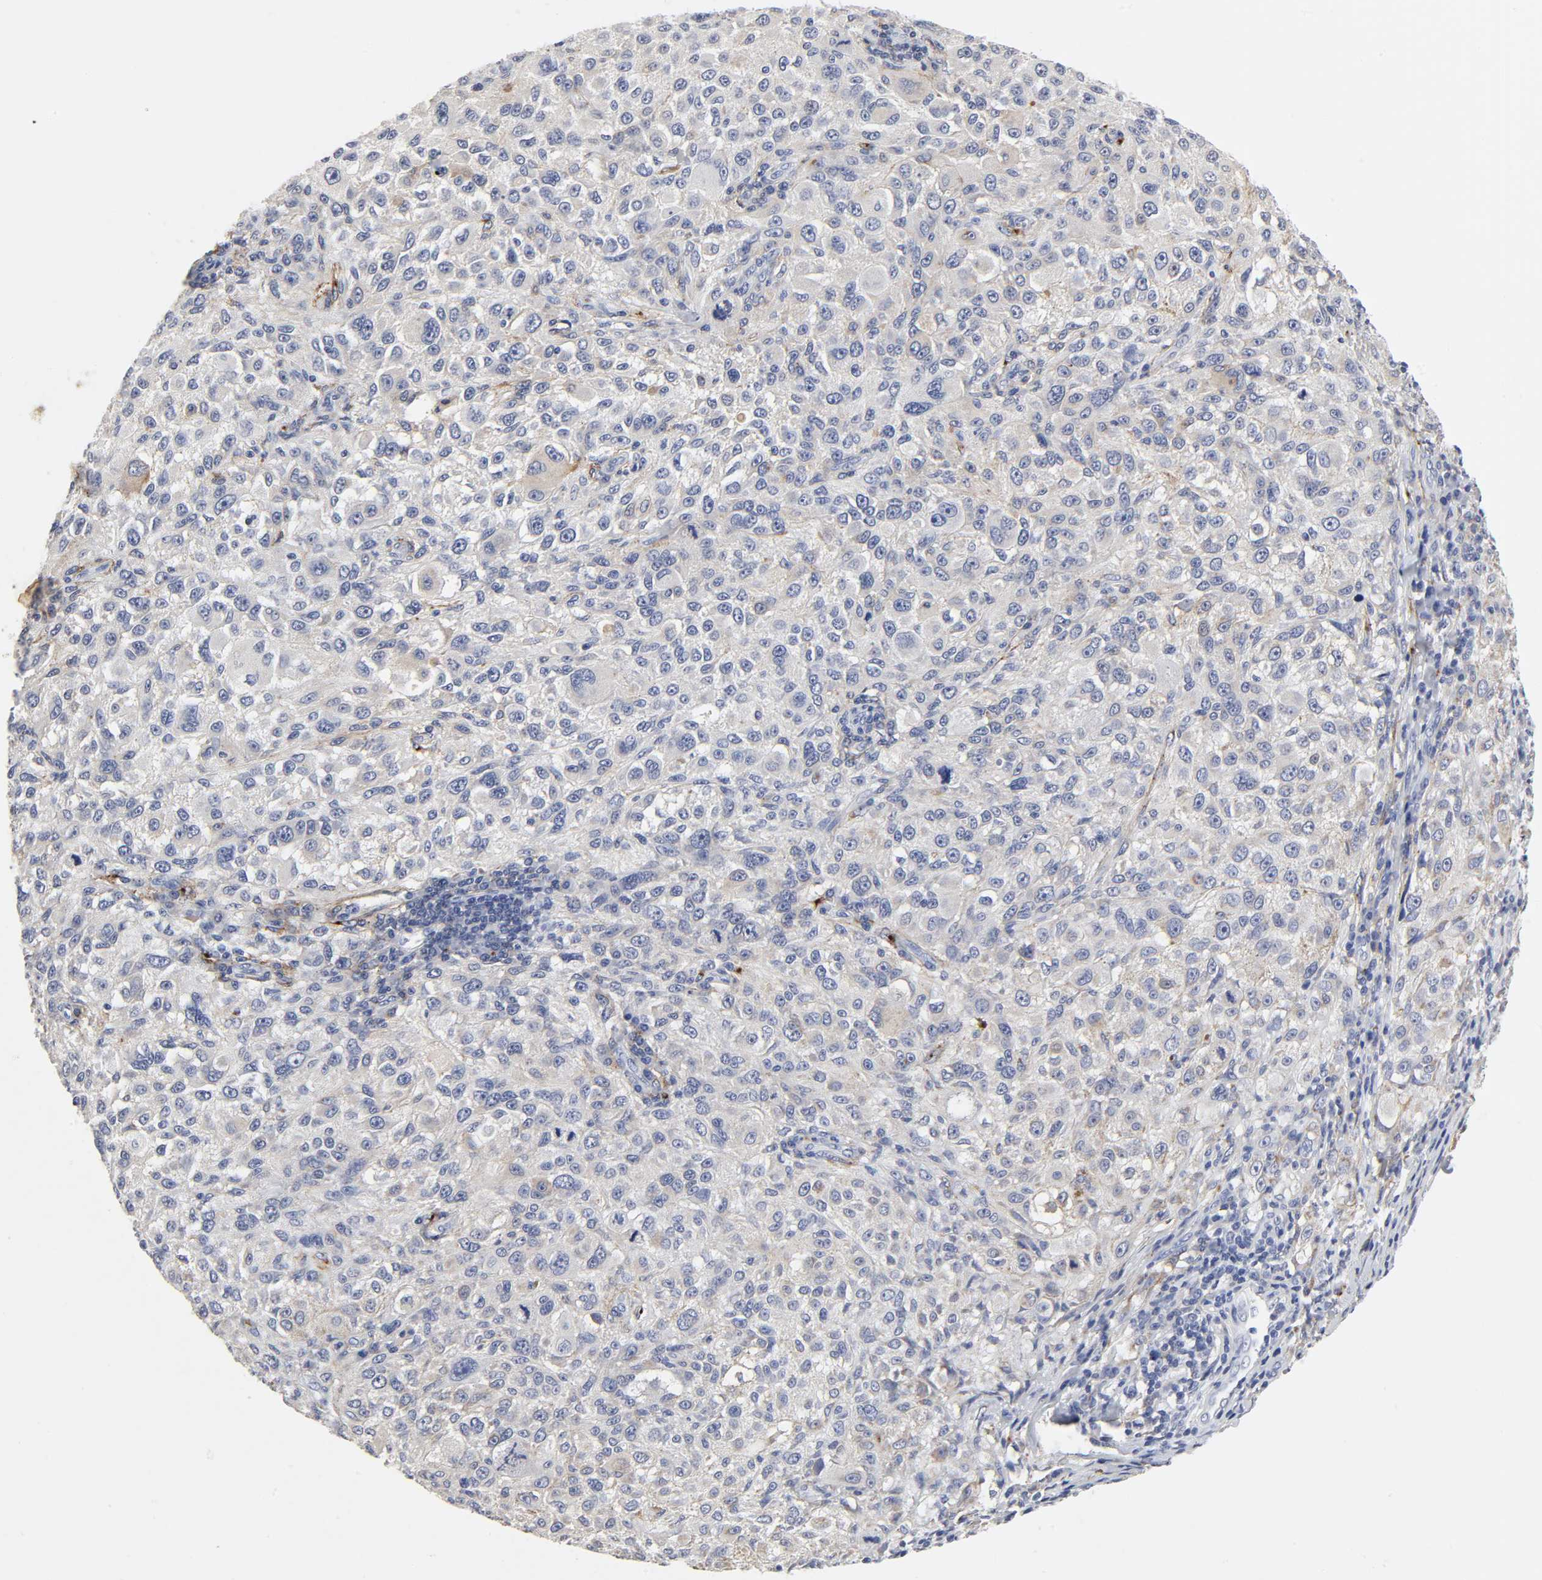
{"staining": {"intensity": "negative", "quantity": "none", "location": "none"}, "tissue": "melanoma", "cell_type": "Tumor cells", "image_type": "cancer", "snomed": [{"axis": "morphology", "description": "Necrosis, NOS"}, {"axis": "morphology", "description": "Malignant melanoma, NOS"}, {"axis": "topography", "description": "Skin"}], "caption": "A micrograph of human melanoma is negative for staining in tumor cells.", "gene": "LRP1", "patient": {"sex": "female", "age": 87}}